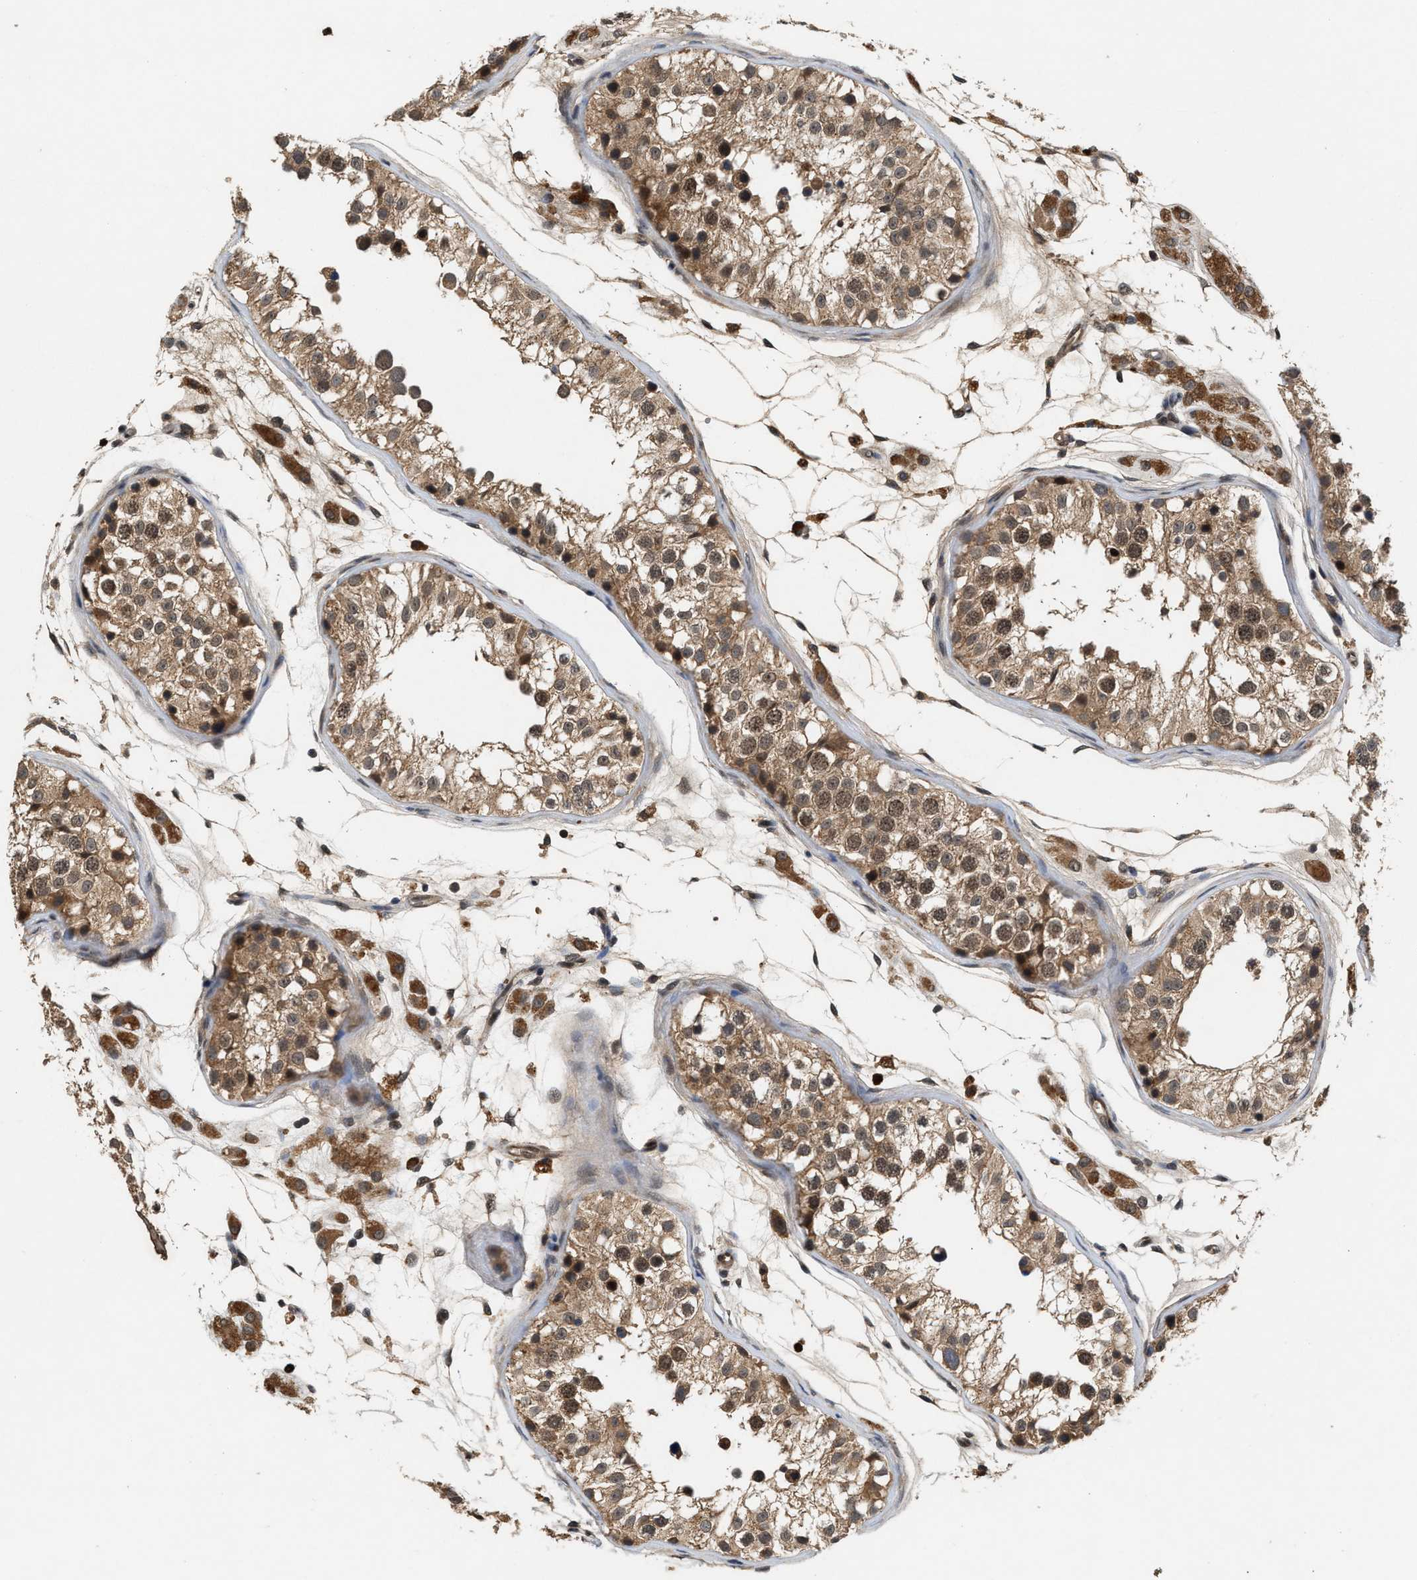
{"staining": {"intensity": "moderate", "quantity": ">75%", "location": "cytoplasmic/membranous,nuclear"}, "tissue": "testis", "cell_type": "Cells in seminiferous ducts", "image_type": "normal", "snomed": [{"axis": "morphology", "description": "Normal tissue, NOS"}, {"axis": "morphology", "description": "Adenocarcinoma, metastatic, NOS"}, {"axis": "topography", "description": "Testis"}], "caption": "Testis stained with IHC displays moderate cytoplasmic/membranous,nuclear expression in about >75% of cells in seminiferous ducts.", "gene": "RUSC2", "patient": {"sex": "male", "age": 26}}